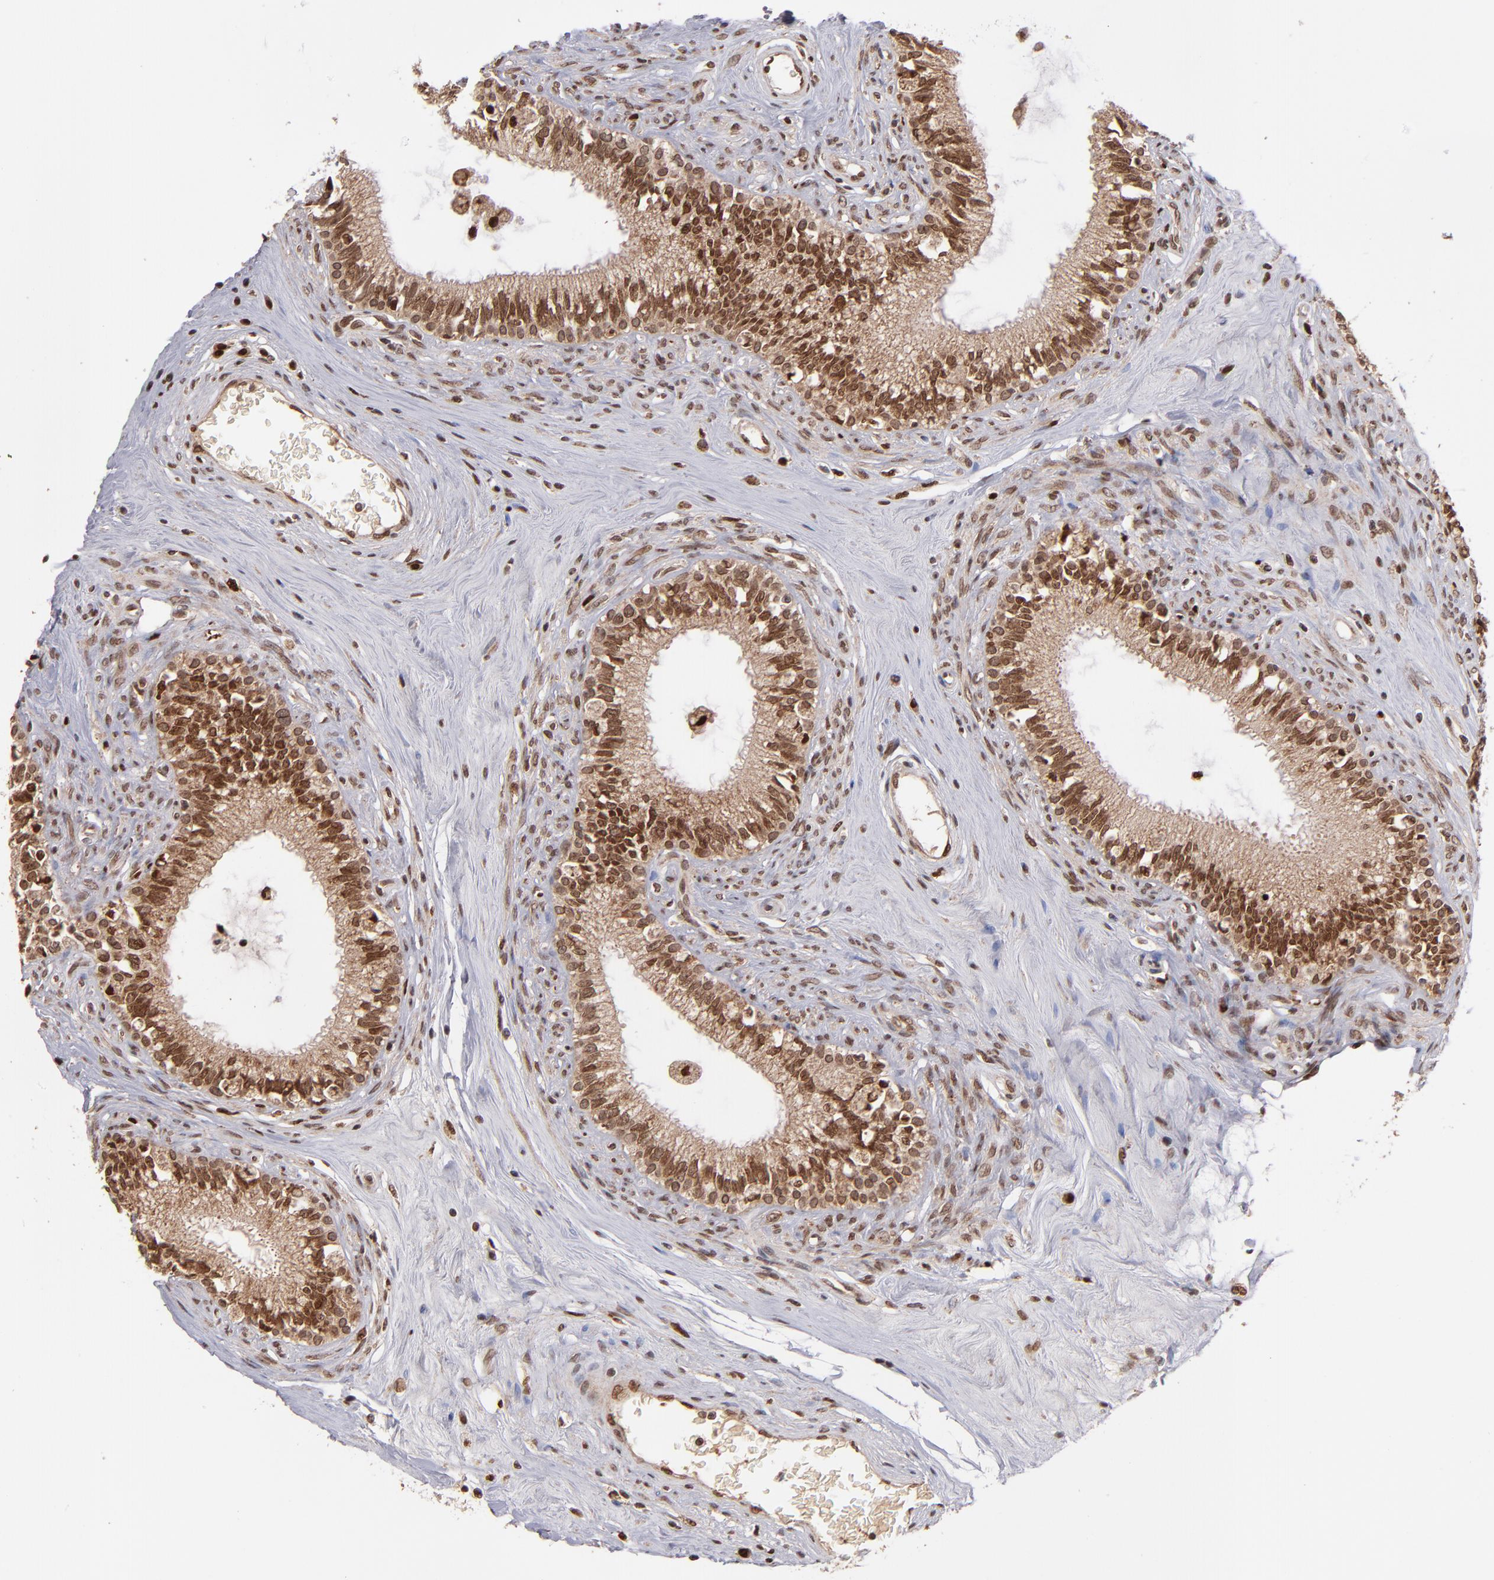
{"staining": {"intensity": "moderate", "quantity": ">75%", "location": "cytoplasmic/membranous,nuclear"}, "tissue": "epididymis", "cell_type": "Glandular cells", "image_type": "normal", "snomed": [{"axis": "morphology", "description": "Normal tissue, NOS"}, {"axis": "morphology", "description": "Inflammation, NOS"}, {"axis": "topography", "description": "Epididymis"}], "caption": "The photomicrograph reveals staining of benign epididymis, revealing moderate cytoplasmic/membranous,nuclear protein positivity (brown color) within glandular cells. The staining is performed using DAB (3,3'-diaminobenzidine) brown chromogen to label protein expression. The nuclei are counter-stained blue using hematoxylin.", "gene": "TOP1MT", "patient": {"sex": "male", "age": 84}}